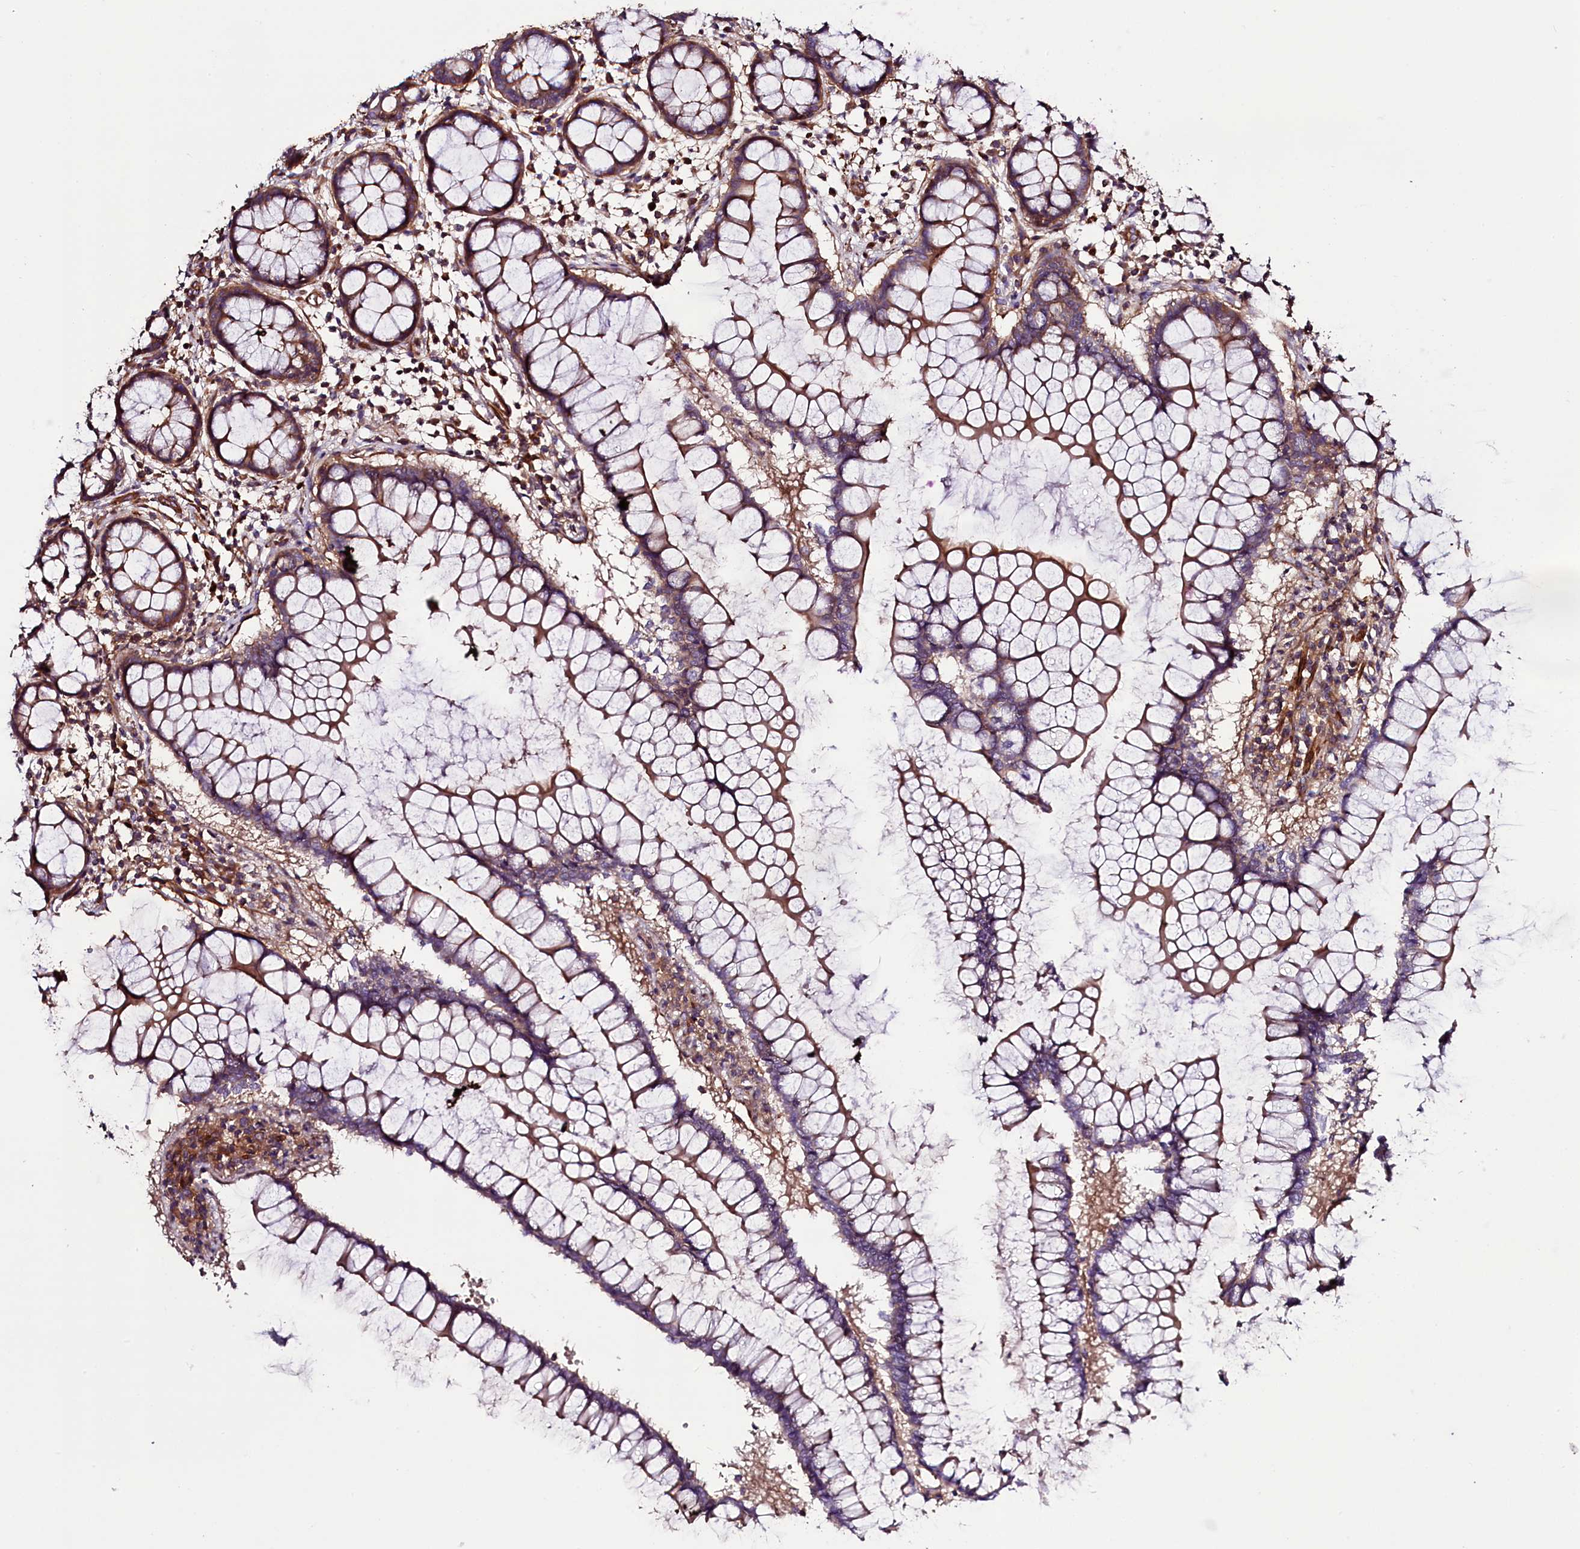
{"staining": {"intensity": "moderate", "quantity": ">75%", "location": "cytoplasmic/membranous"}, "tissue": "colon", "cell_type": "Endothelial cells", "image_type": "normal", "snomed": [{"axis": "morphology", "description": "Normal tissue, NOS"}, {"axis": "morphology", "description": "Adenocarcinoma, NOS"}, {"axis": "topography", "description": "Colon"}], "caption": "Colon stained with DAB (3,3'-diaminobenzidine) immunohistochemistry exhibits medium levels of moderate cytoplasmic/membranous expression in about >75% of endothelial cells. (Stains: DAB in brown, nuclei in blue, Microscopy: brightfield microscopy at high magnification).", "gene": "FUZ", "patient": {"sex": "female", "age": 55}}